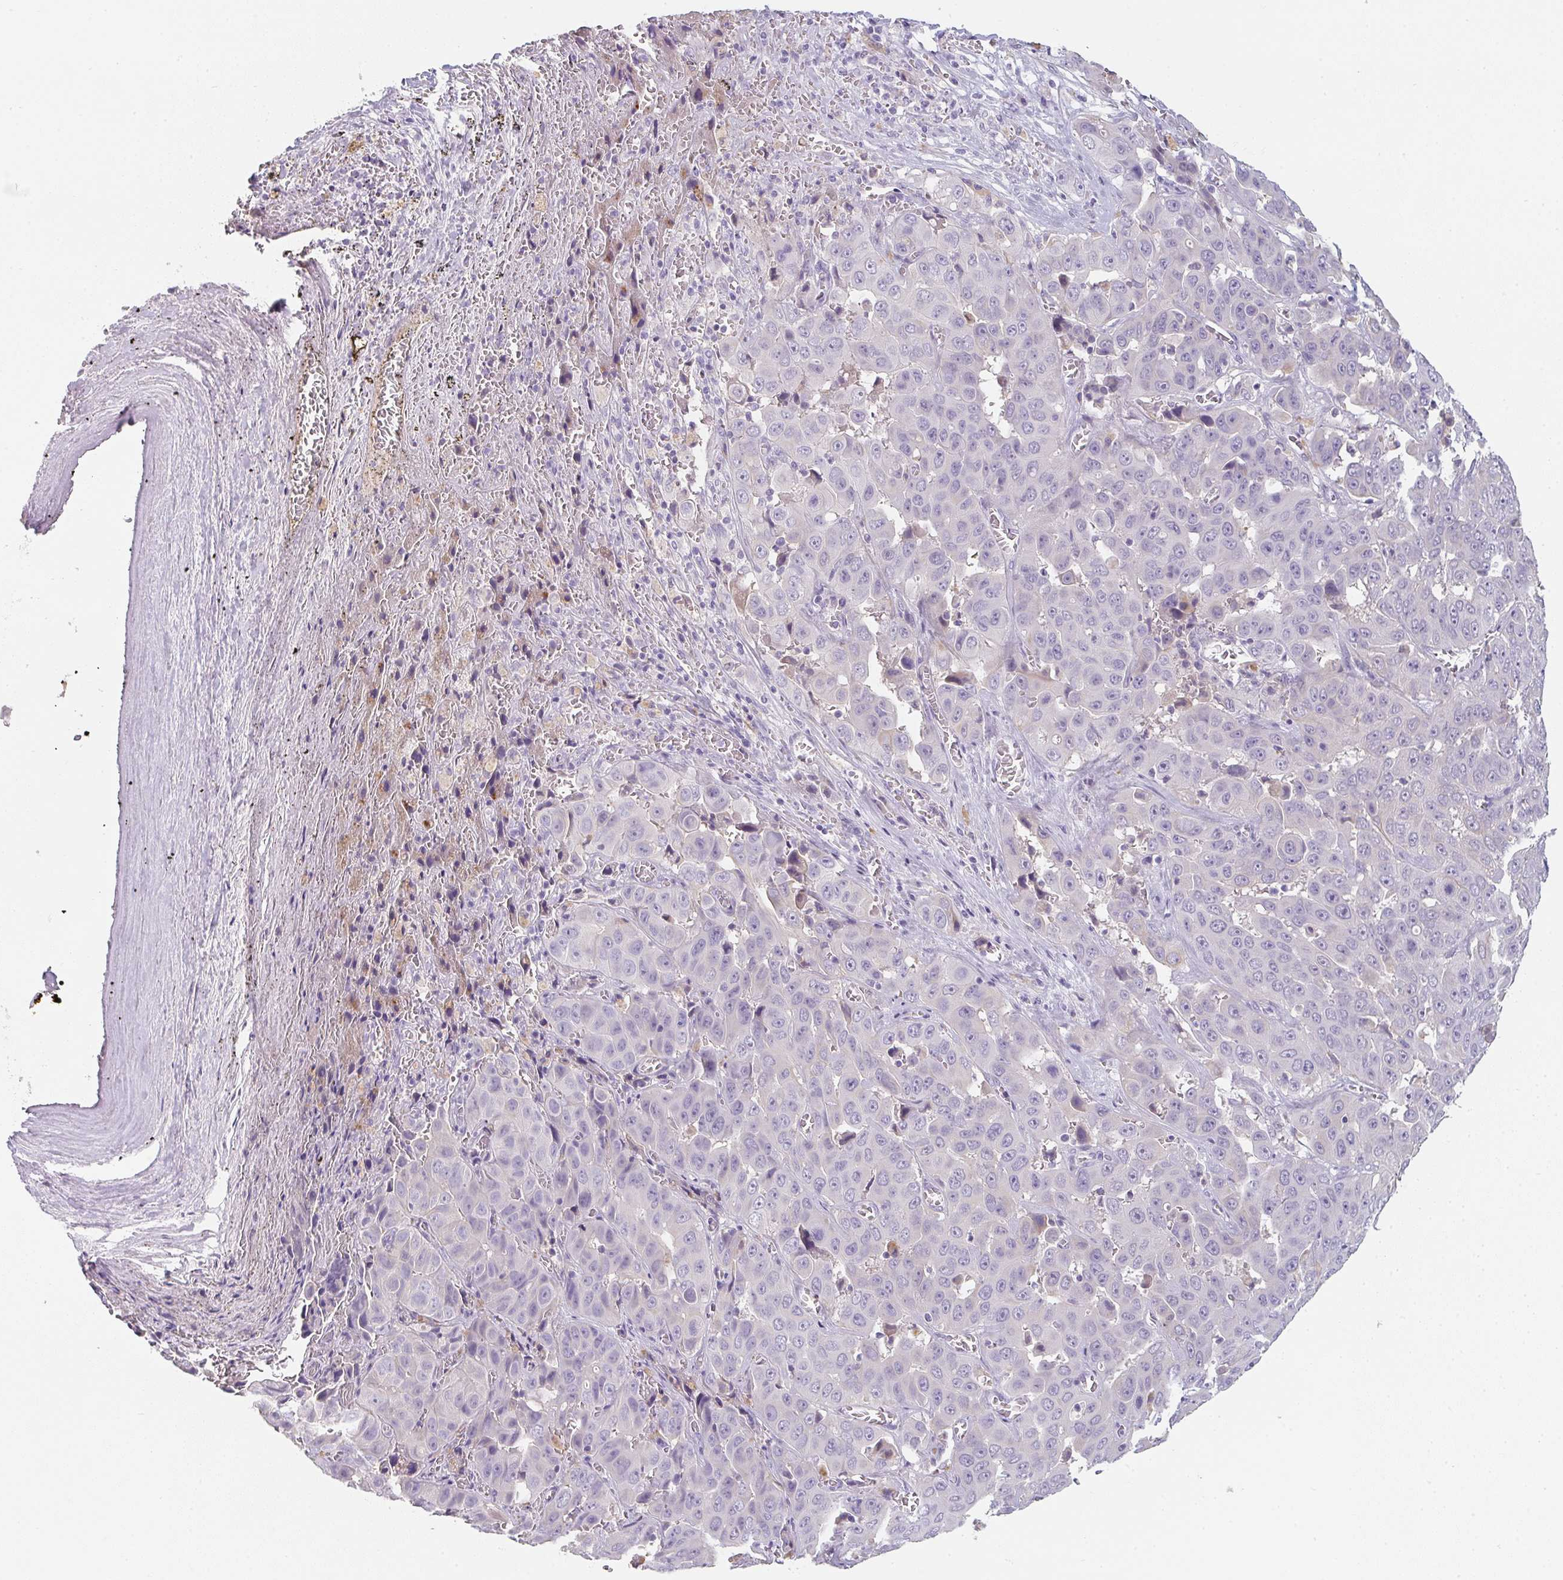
{"staining": {"intensity": "negative", "quantity": "none", "location": "none"}, "tissue": "liver cancer", "cell_type": "Tumor cells", "image_type": "cancer", "snomed": [{"axis": "morphology", "description": "Cholangiocarcinoma"}, {"axis": "topography", "description": "Liver"}], "caption": "Tumor cells are negative for brown protein staining in cholangiocarcinoma (liver). (DAB (3,3'-diaminobenzidine) IHC visualized using brightfield microscopy, high magnification).", "gene": "C1QTNF8", "patient": {"sex": "female", "age": 52}}